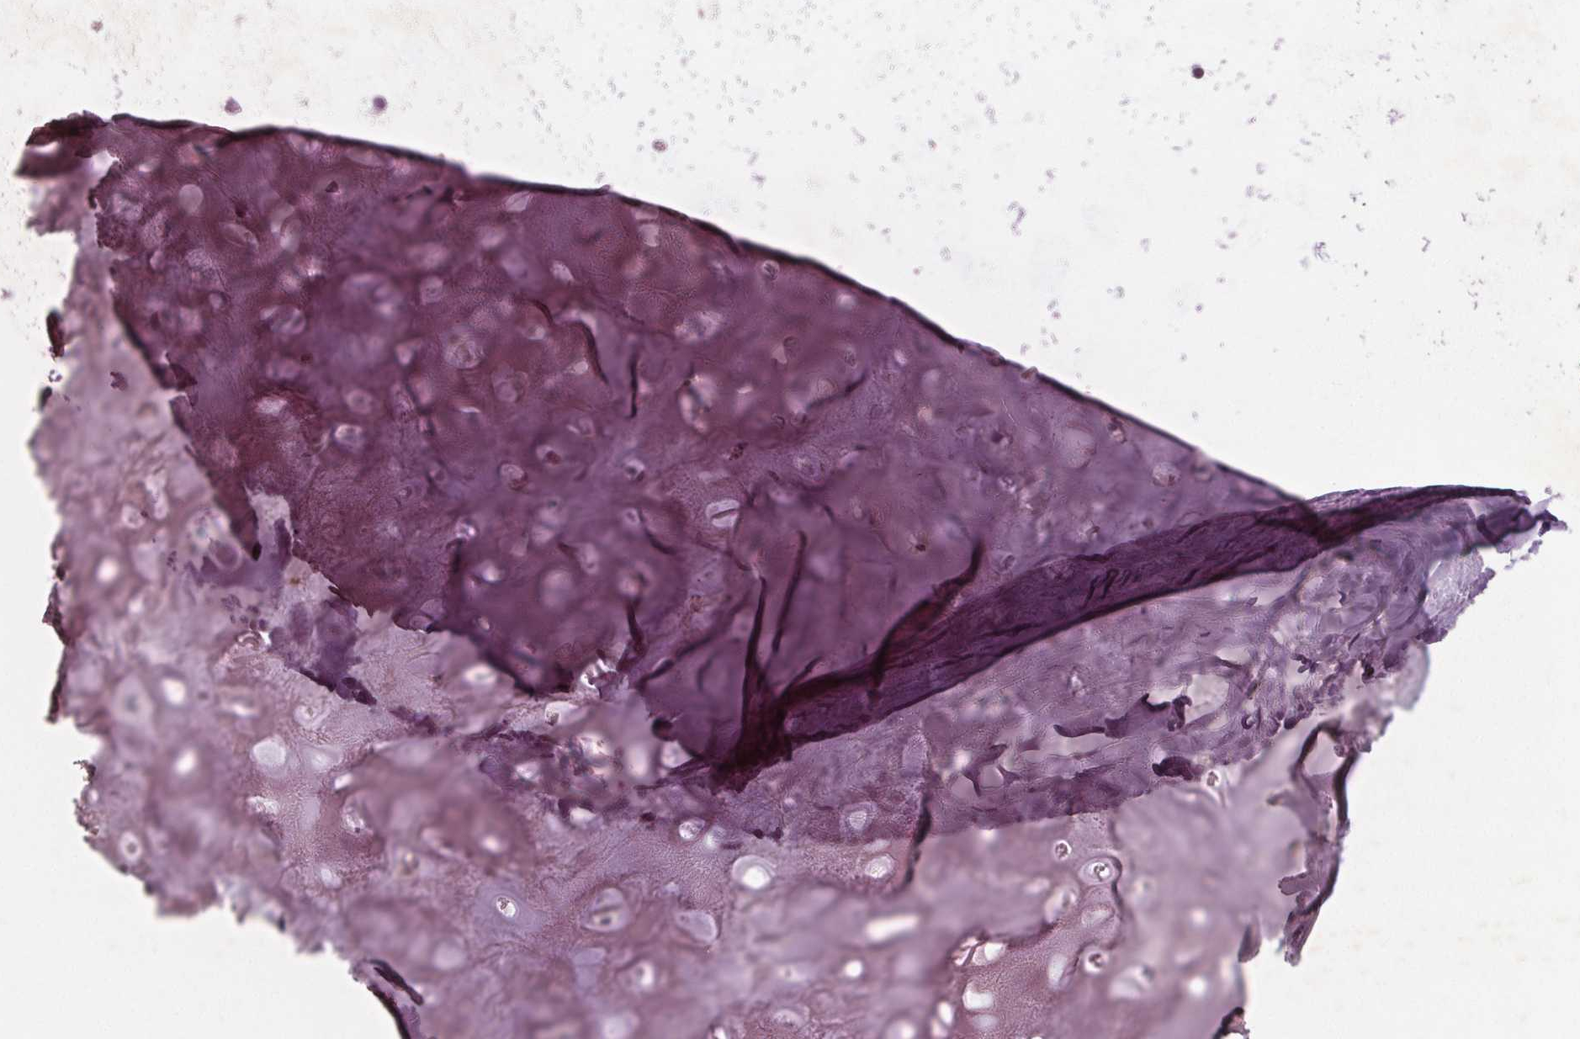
{"staining": {"intensity": "negative", "quantity": "none", "location": "none"}, "tissue": "adipose tissue", "cell_type": "Adipocytes", "image_type": "normal", "snomed": [{"axis": "morphology", "description": "Normal tissue, NOS"}, {"axis": "topography", "description": "Cartilage tissue"}], "caption": "Protein analysis of normal adipose tissue shows no significant expression in adipocytes. The staining is performed using DAB (3,3'-diaminobenzidine) brown chromogen with nuclei counter-stained in using hematoxylin.", "gene": "BHLHE22", "patient": {"sex": "male", "age": 57}}